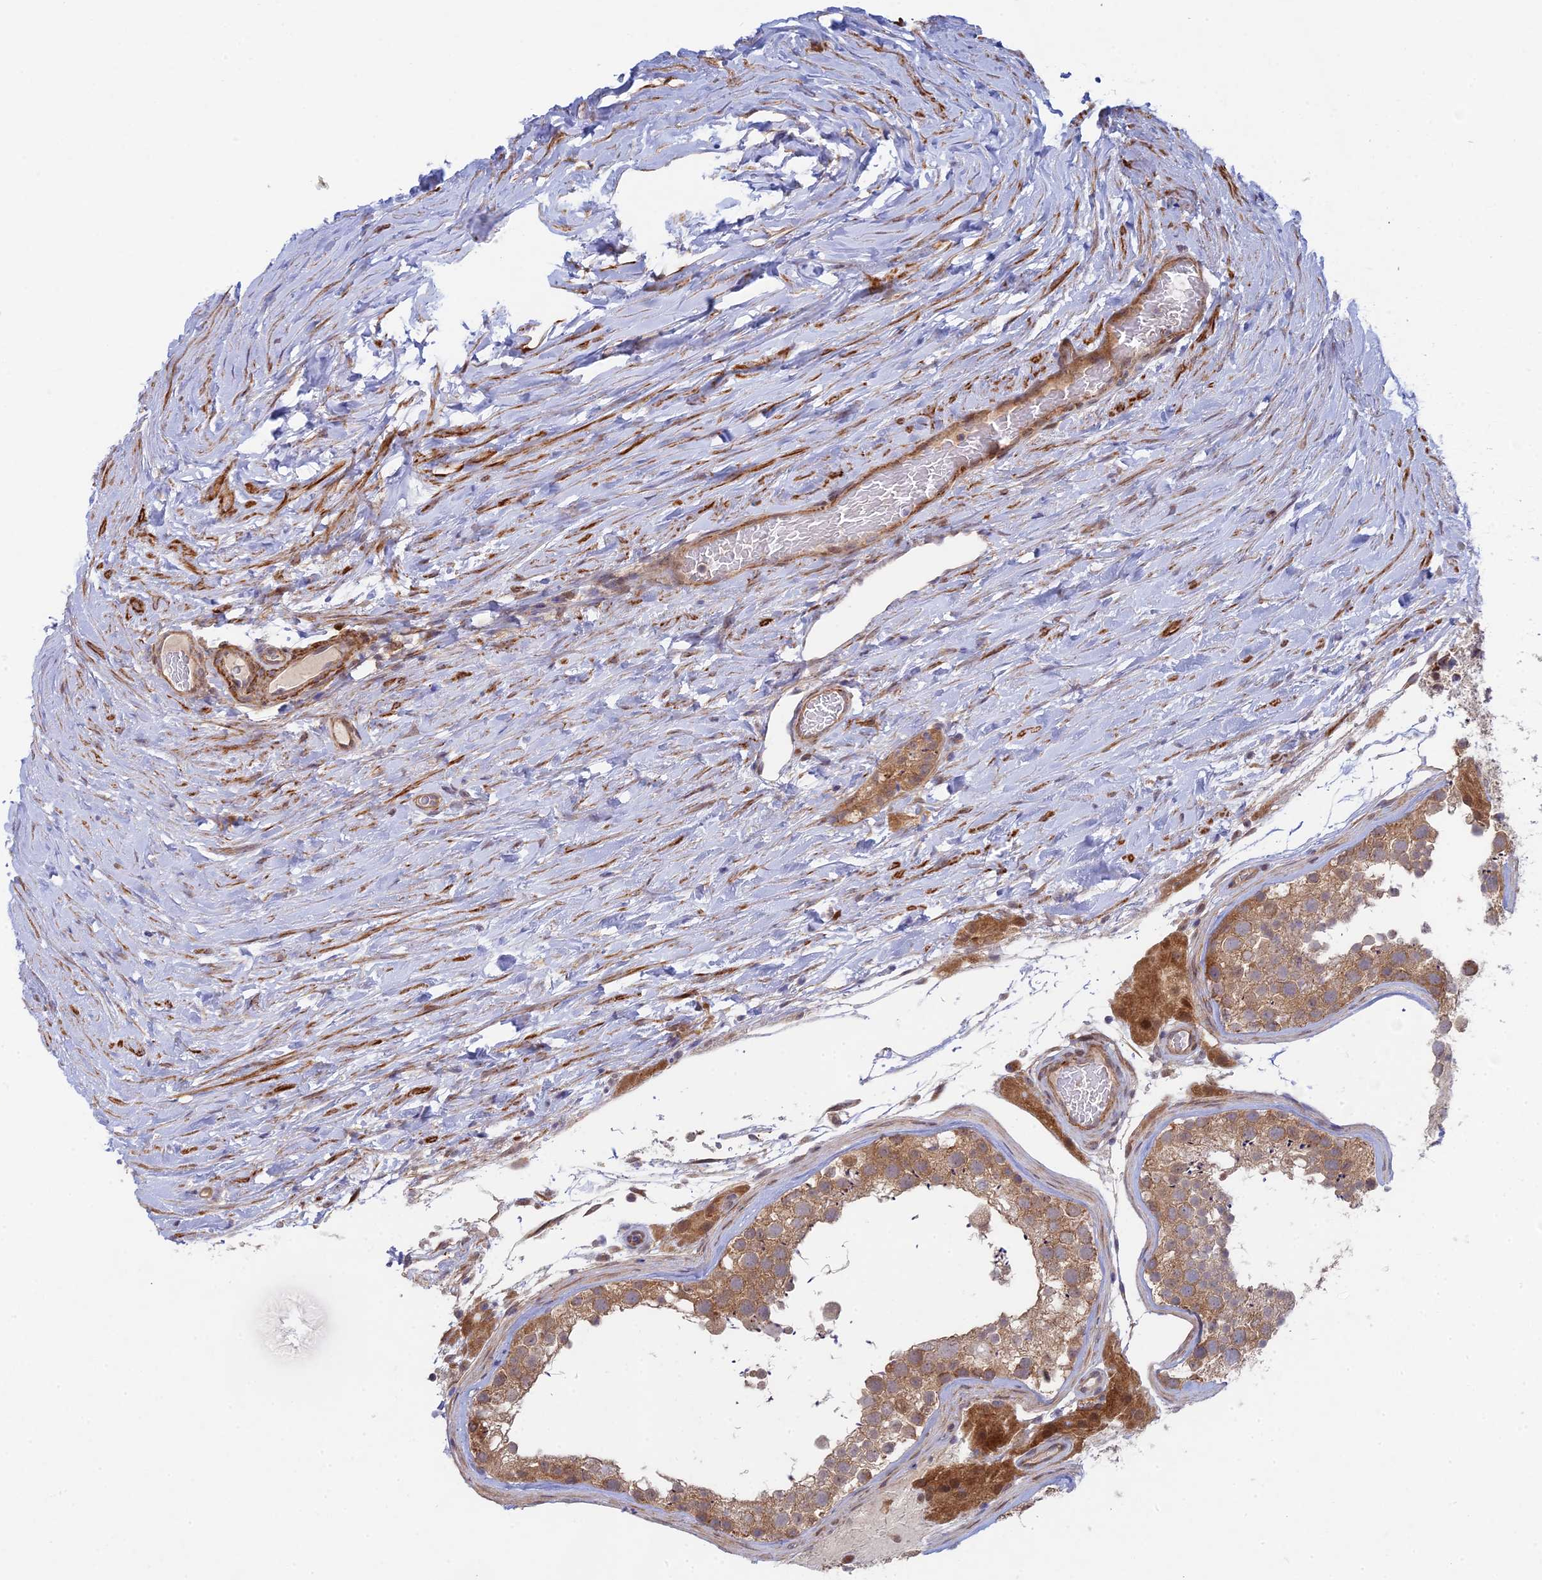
{"staining": {"intensity": "moderate", "quantity": ">75%", "location": "cytoplasmic/membranous"}, "tissue": "testis", "cell_type": "Cells in seminiferous ducts", "image_type": "normal", "snomed": [{"axis": "morphology", "description": "Normal tissue, NOS"}, {"axis": "topography", "description": "Testis"}], "caption": "This photomicrograph exhibits normal testis stained with immunohistochemistry (IHC) to label a protein in brown. The cytoplasmic/membranous of cells in seminiferous ducts show moderate positivity for the protein. Nuclei are counter-stained blue.", "gene": "INCA1", "patient": {"sex": "male", "age": 46}}